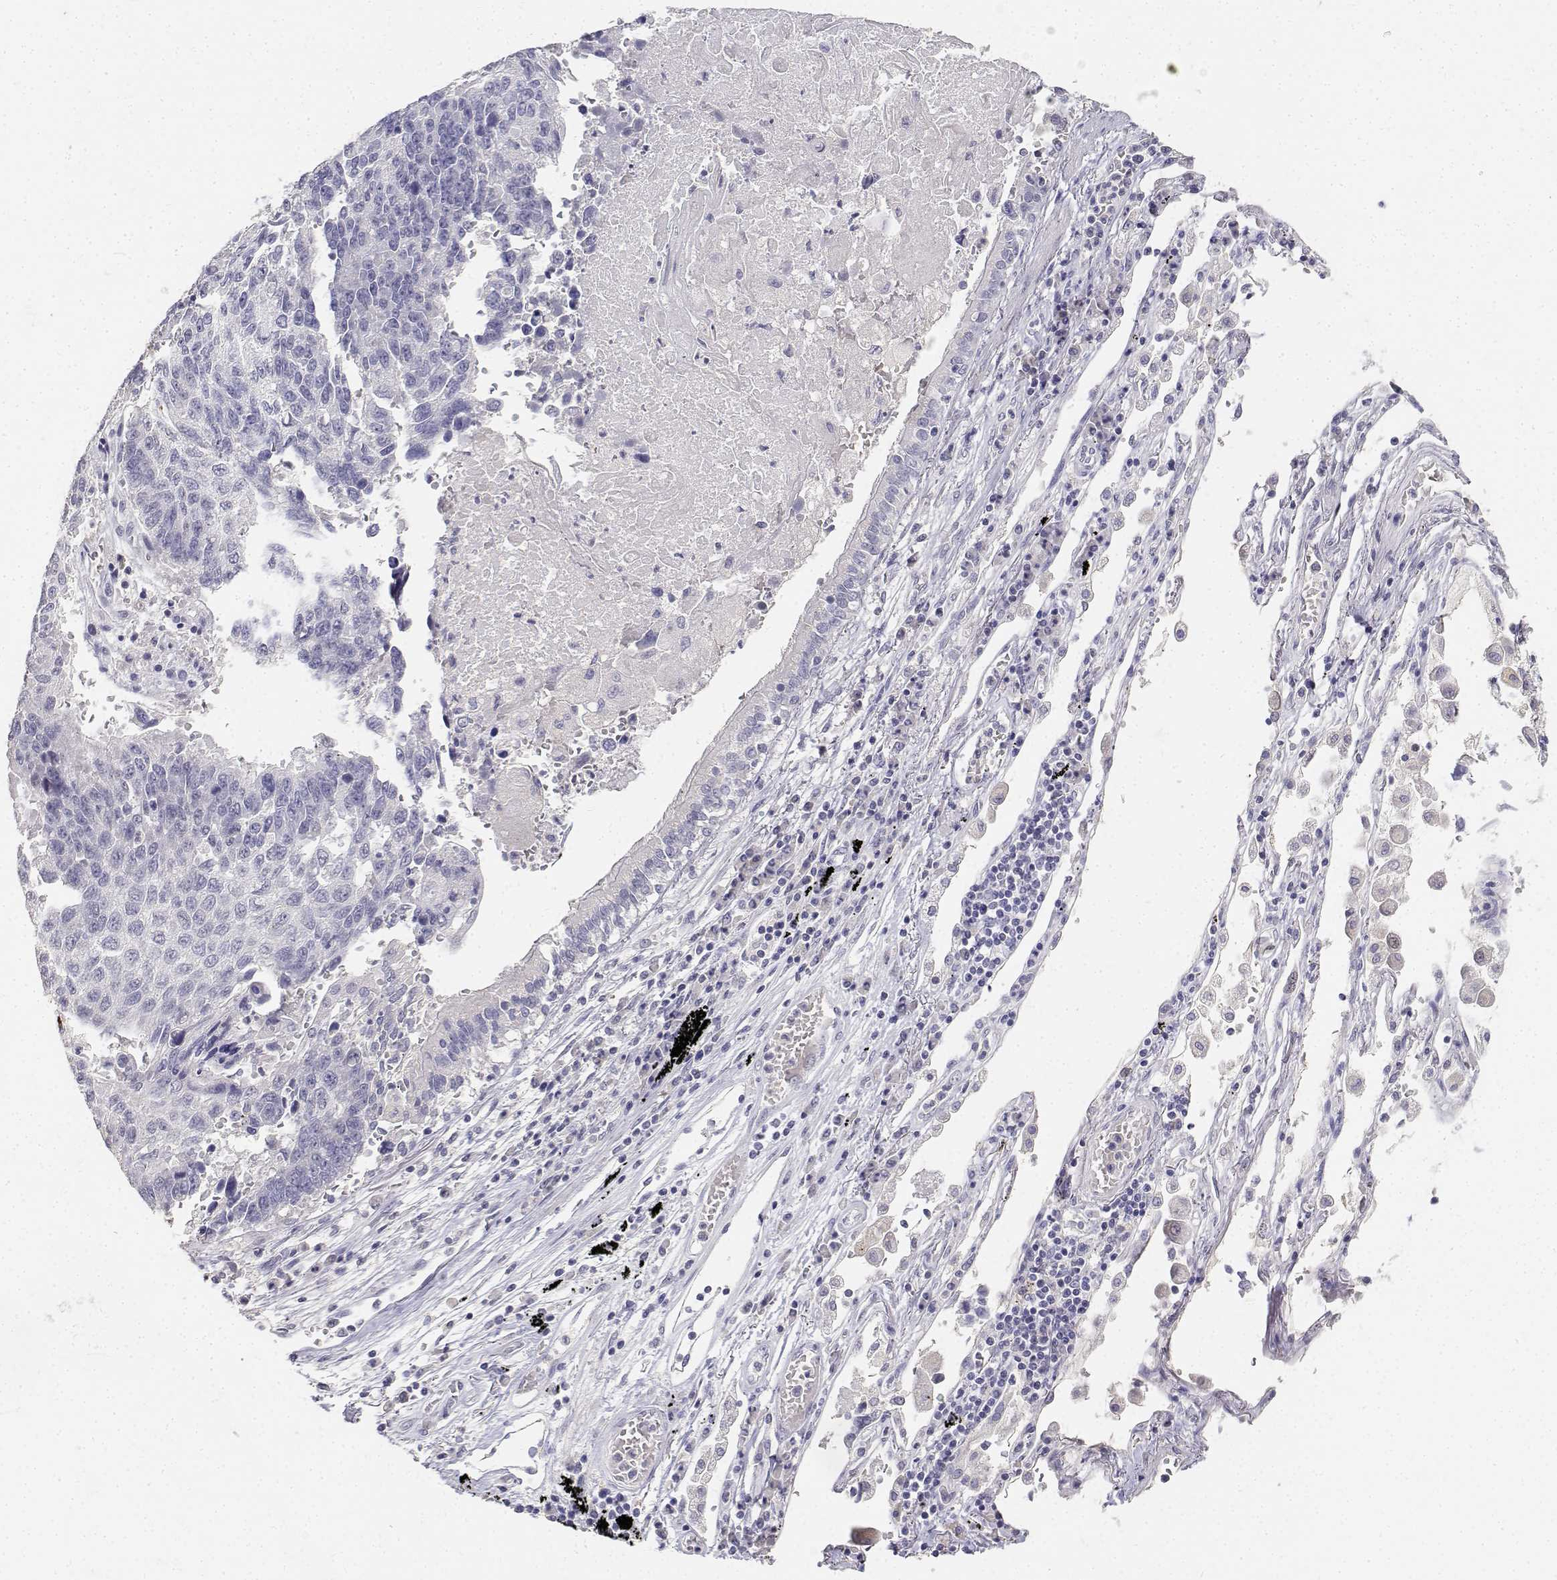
{"staining": {"intensity": "negative", "quantity": "none", "location": "none"}, "tissue": "lung cancer", "cell_type": "Tumor cells", "image_type": "cancer", "snomed": [{"axis": "morphology", "description": "Squamous cell carcinoma, NOS"}, {"axis": "topography", "description": "Lung"}], "caption": "Tumor cells are negative for brown protein staining in lung cancer (squamous cell carcinoma).", "gene": "PAEP", "patient": {"sex": "male", "age": 73}}